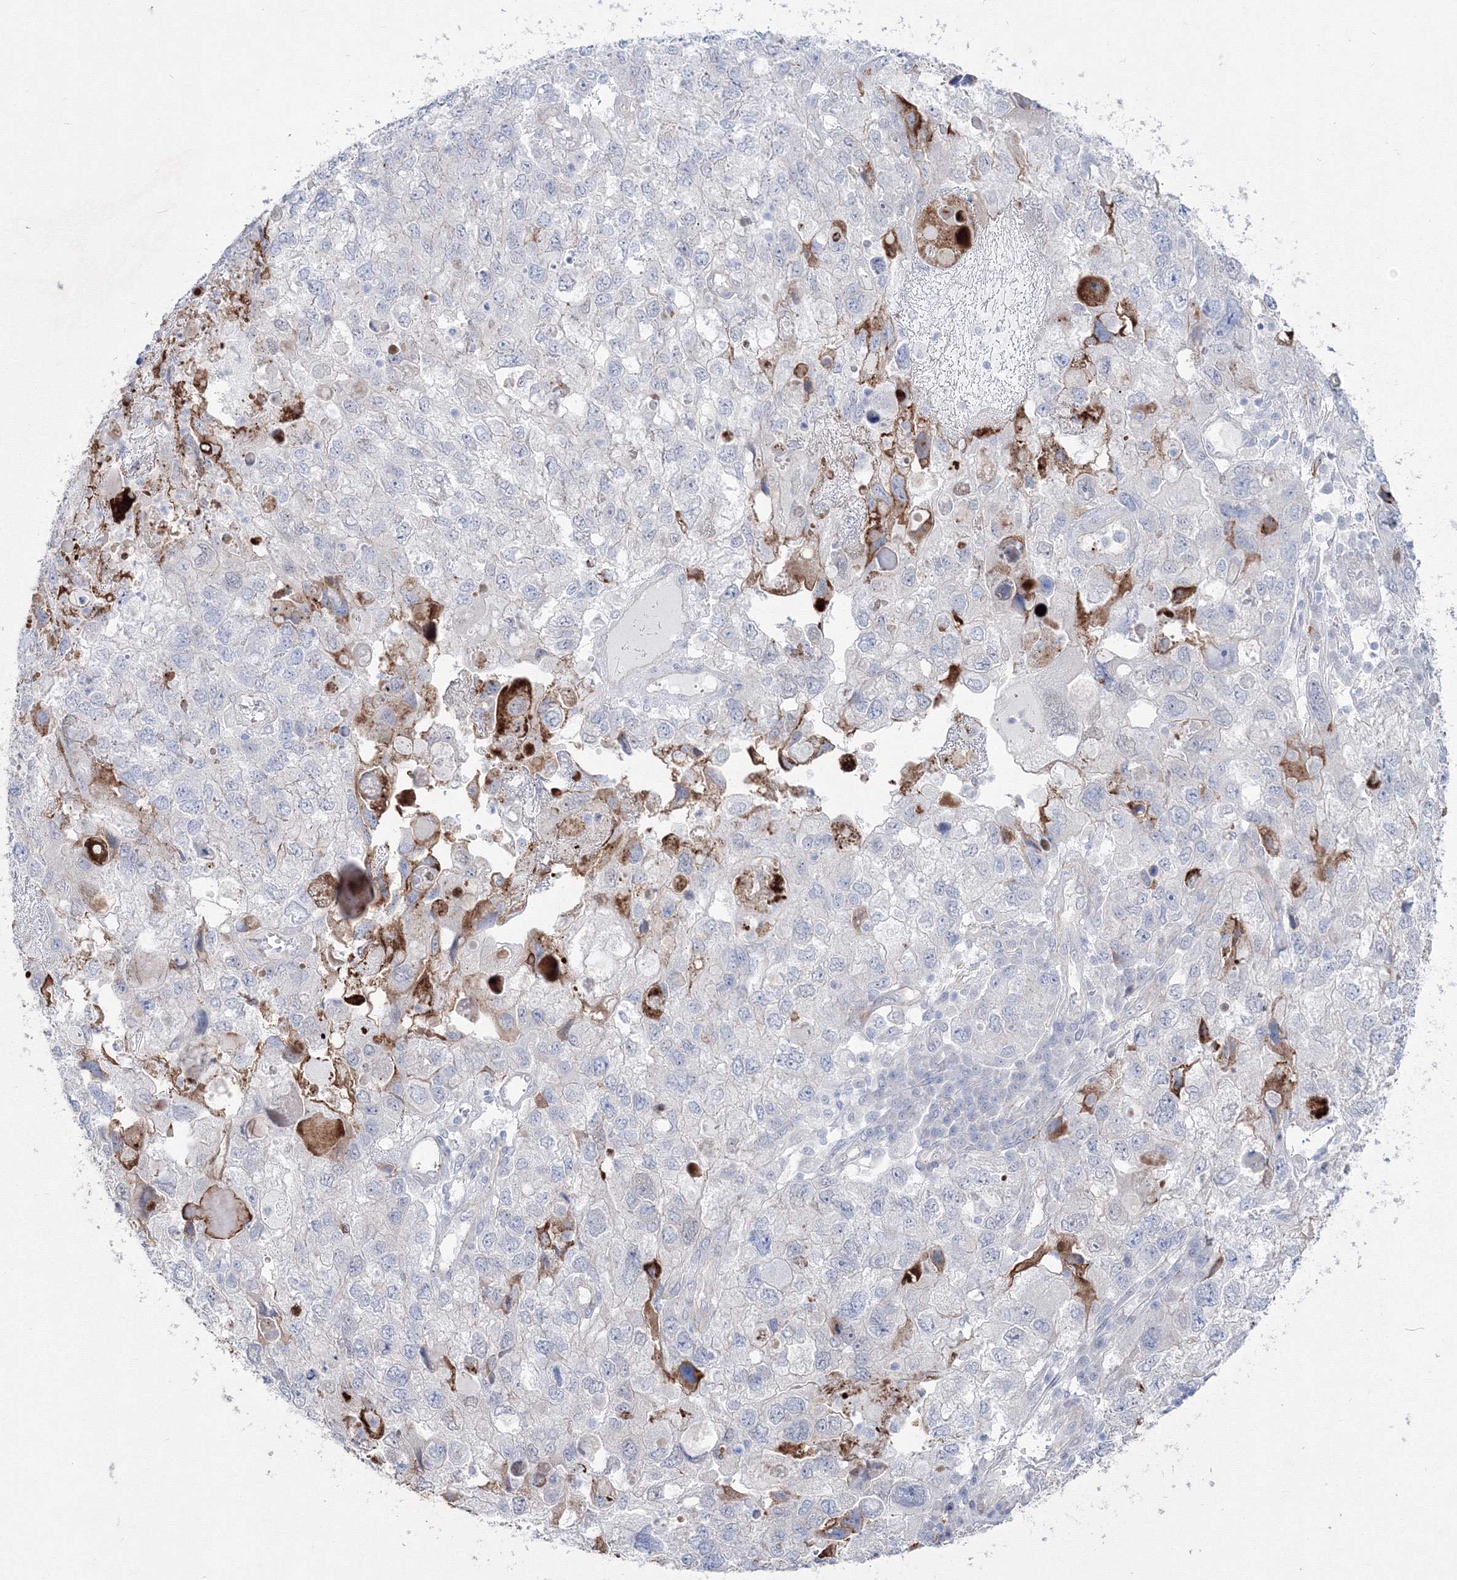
{"staining": {"intensity": "negative", "quantity": "none", "location": "none"}, "tissue": "endometrial cancer", "cell_type": "Tumor cells", "image_type": "cancer", "snomed": [{"axis": "morphology", "description": "Adenocarcinoma, NOS"}, {"axis": "topography", "description": "Endometrium"}], "caption": "IHC histopathology image of endometrial adenocarcinoma stained for a protein (brown), which reveals no staining in tumor cells.", "gene": "HYAL2", "patient": {"sex": "female", "age": 49}}